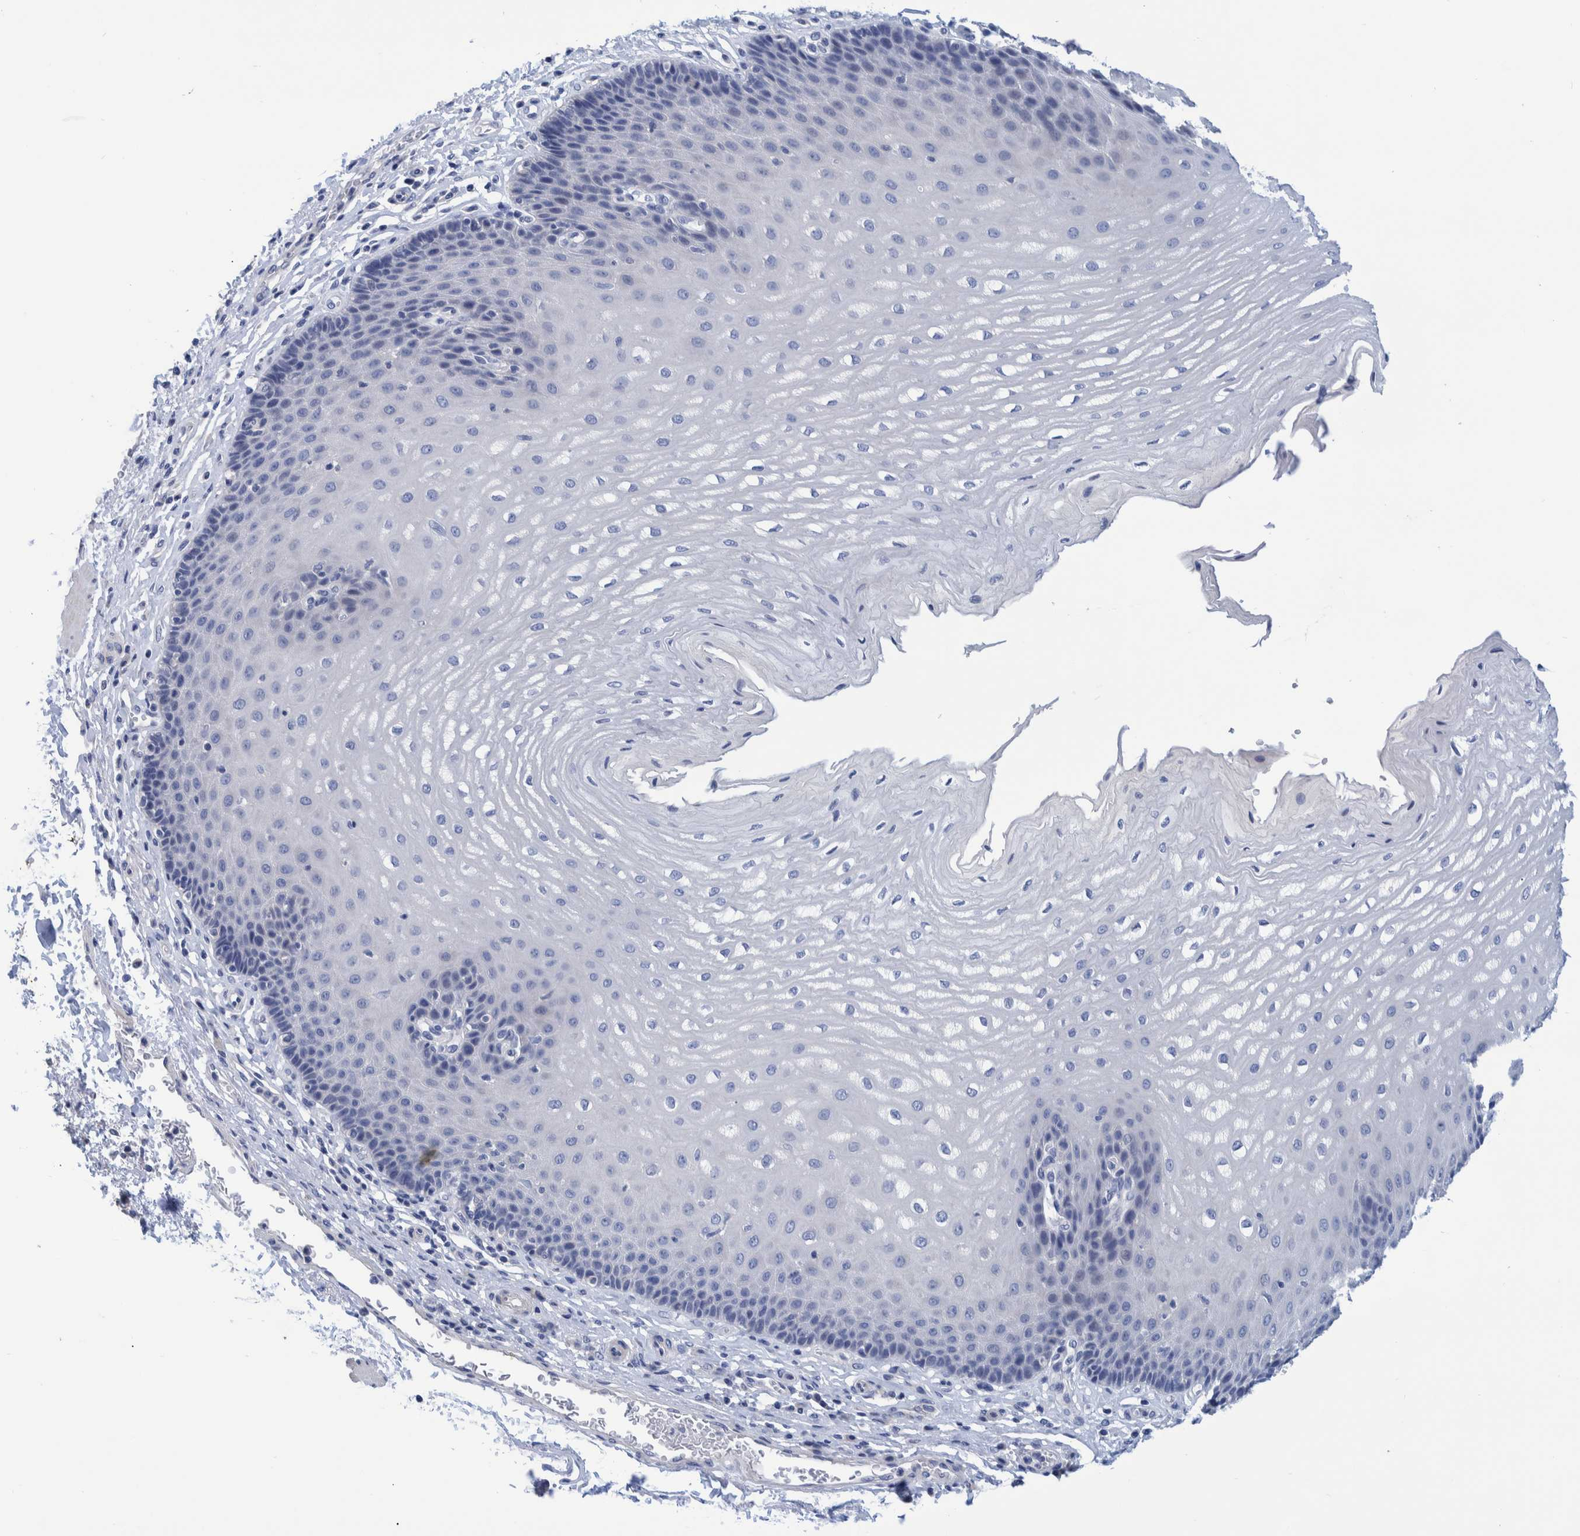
{"staining": {"intensity": "negative", "quantity": "none", "location": "none"}, "tissue": "esophagus", "cell_type": "Squamous epithelial cells", "image_type": "normal", "snomed": [{"axis": "morphology", "description": "Normal tissue, NOS"}, {"axis": "topography", "description": "Esophagus"}], "caption": "Photomicrograph shows no significant protein expression in squamous epithelial cells of normal esophagus.", "gene": "MKS1", "patient": {"sex": "male", "age": 54}}